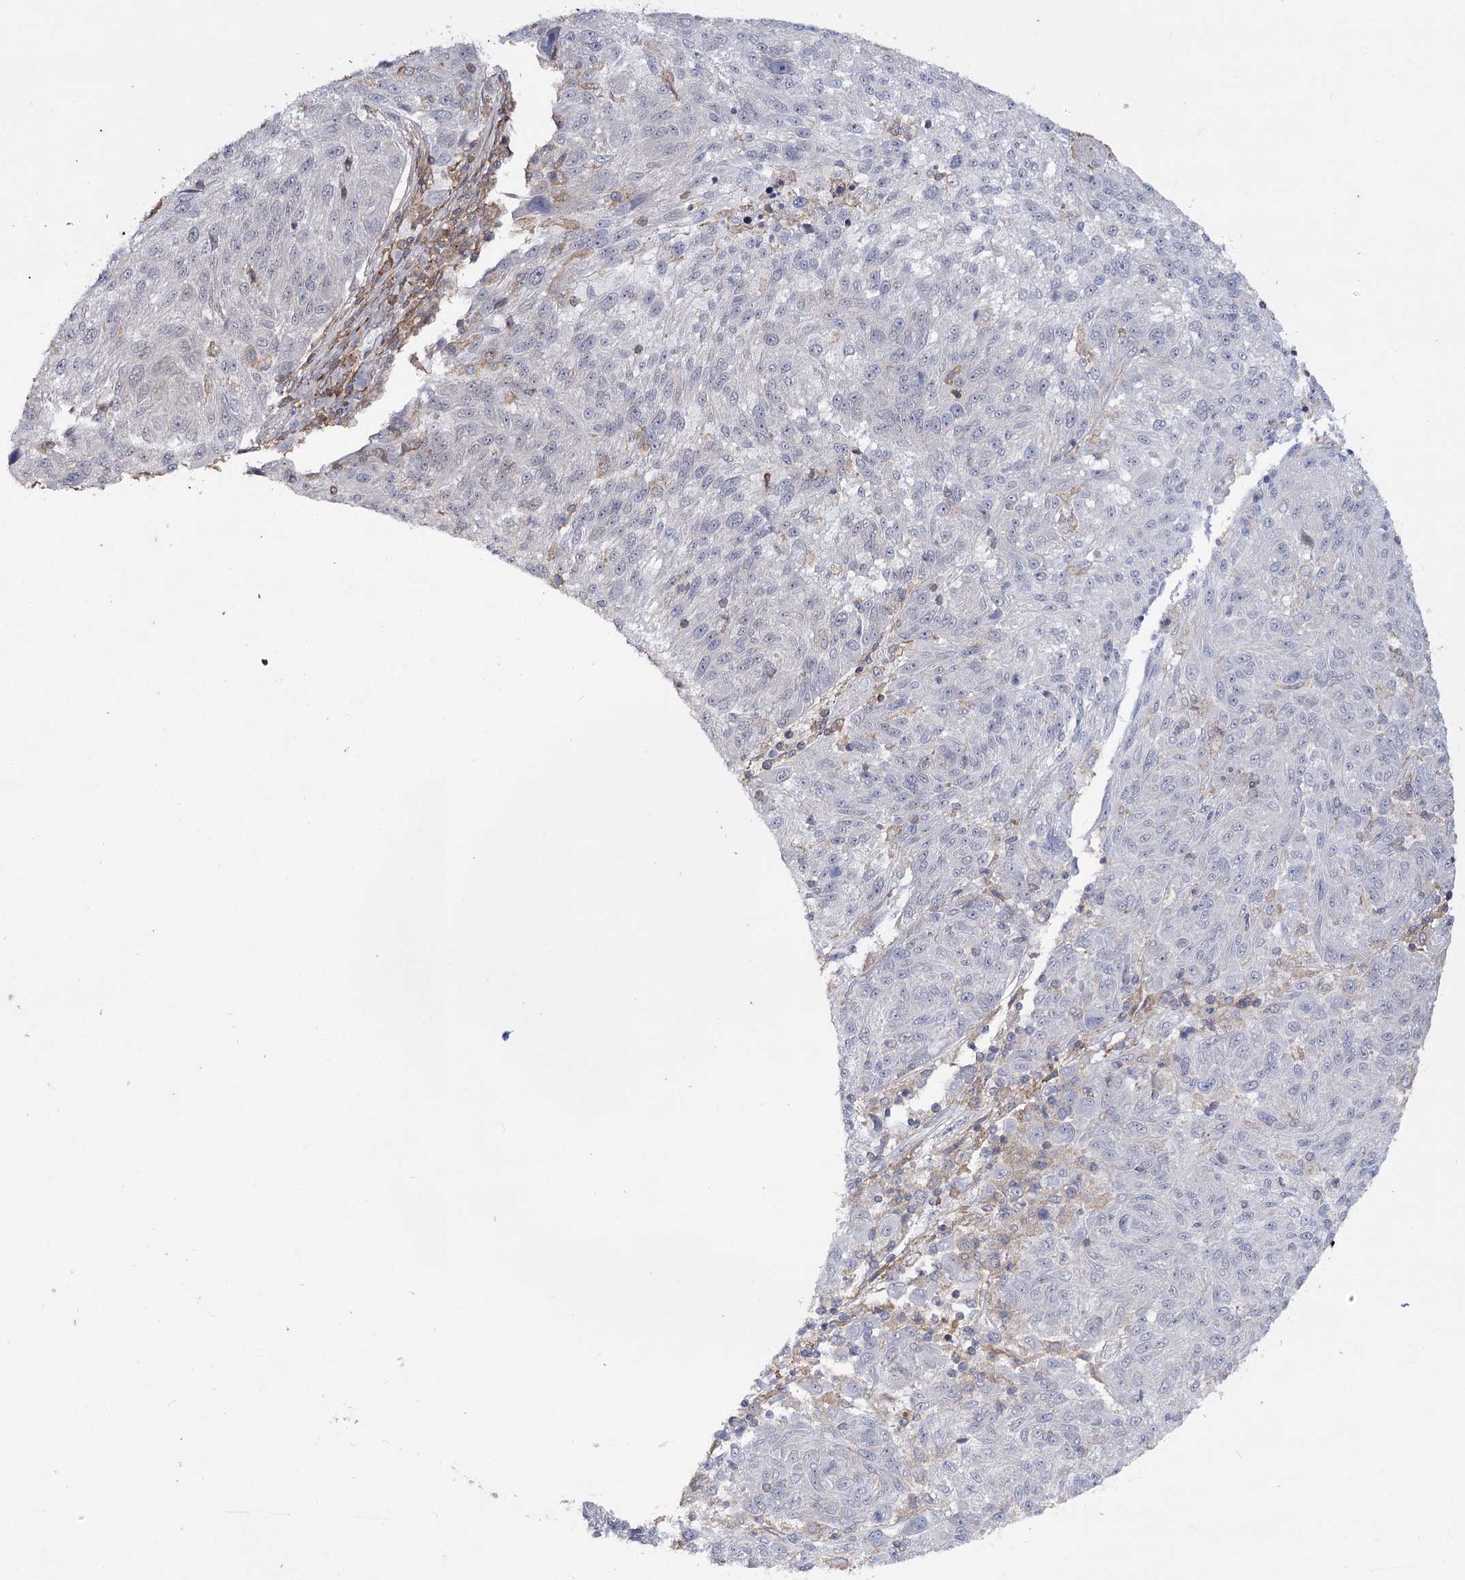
{"staining": {"intensity": "negative", "quantity": "none", "location": "none"}, "tissue": "melanoma", "cell_type": "Tumor cells", "image_type": "cancer", "snomed": [{"axis": "morphology", "description": "Malignant melanoma, NOS"}, {"axis": "topography", "description": "Skin"}], "caption": "High power microscopy micrograph of an immunohistochemistry (IHC) image of melanoma, revealing no significant expression in tumor cells. (DAB (3,3'-diaminobenzidine) IHC with hematoxylin counter stain).", "gene": "OBSL1", "patient": {"sex": "male", "age": 53}}